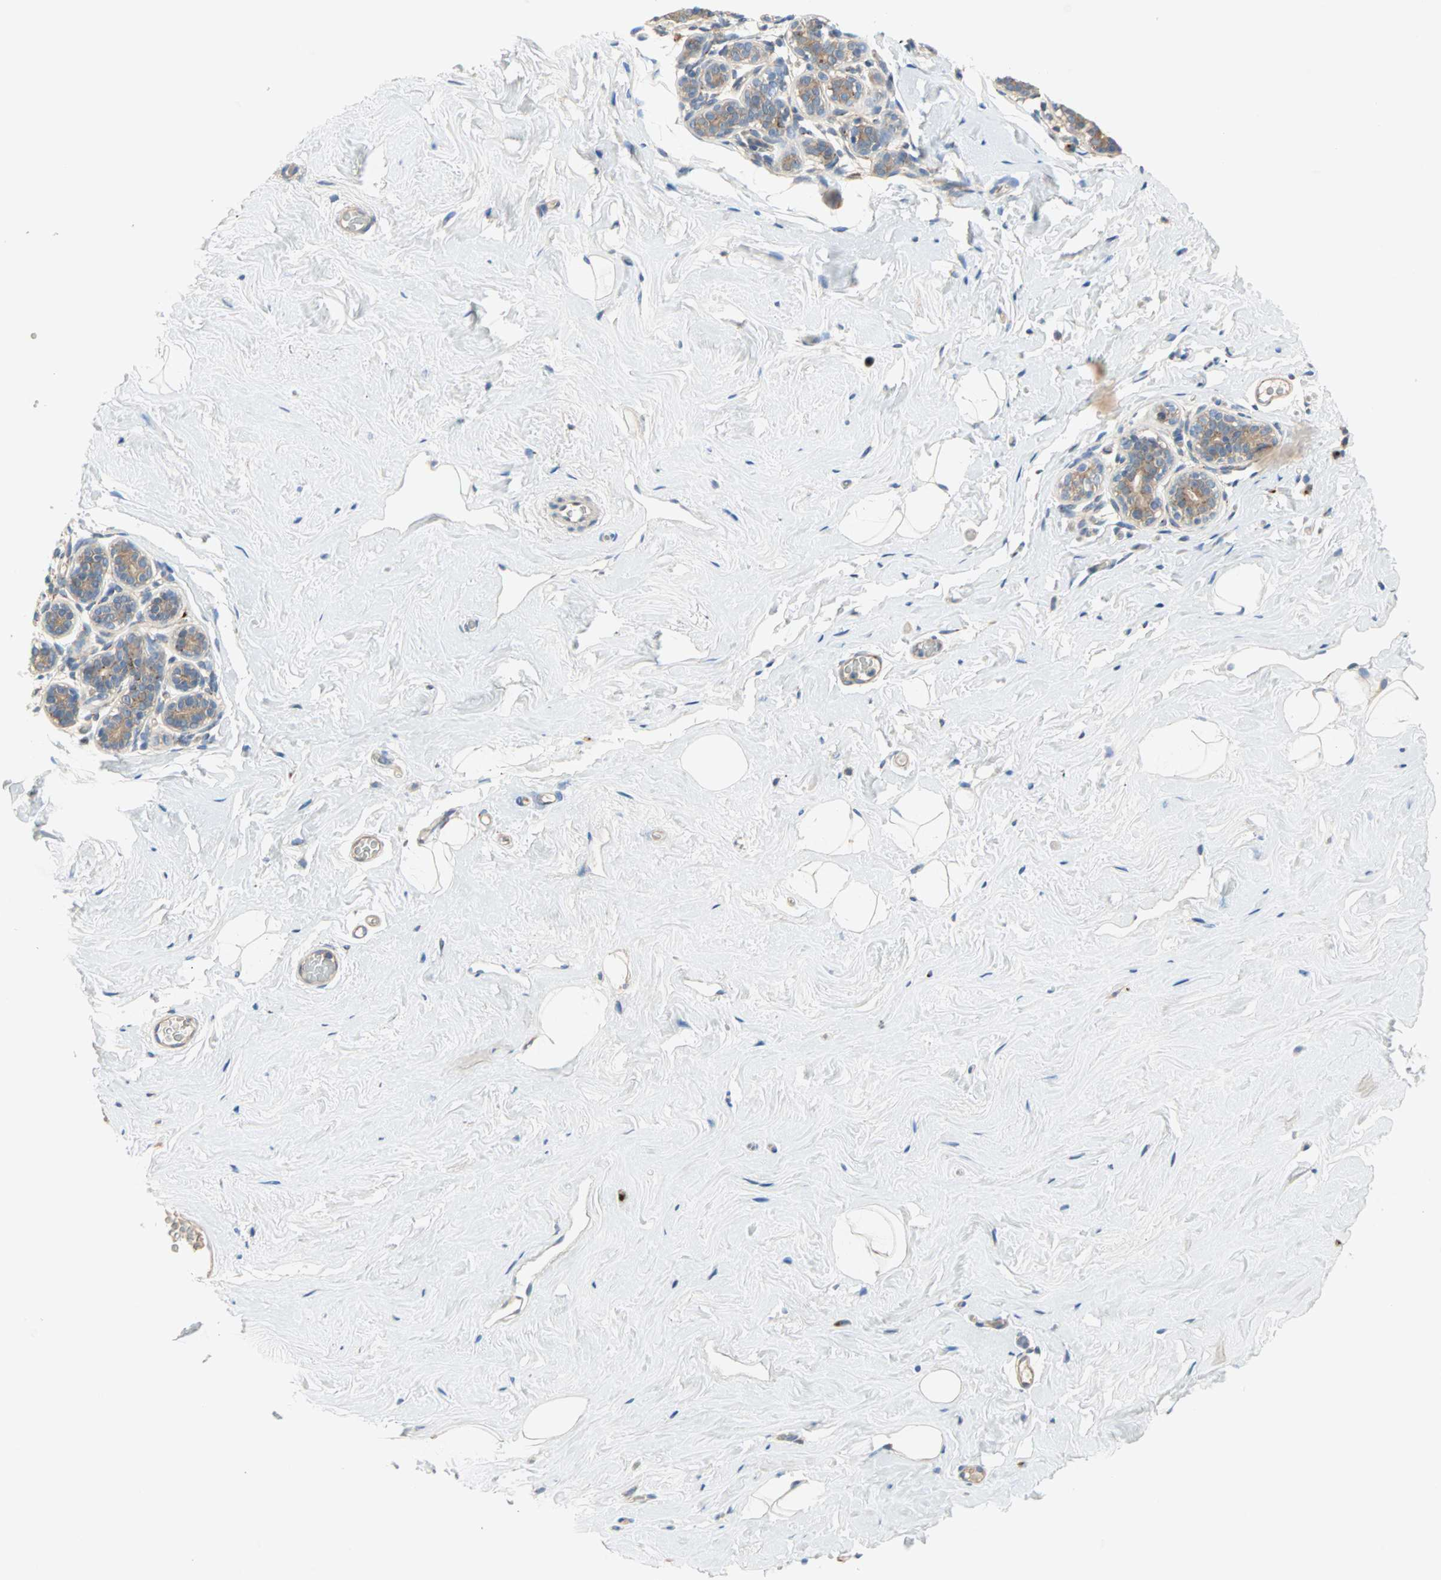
{"staining": {"intensity": "negative", "quantity": "none", "location": "none"}, "tissue": "breast", "cell_type": "Adipocytes", "image_type": "normal", "snomed": [{"axis": "morphology", "description": "Normal tissue, NOS"}, {"axis": "topography", "description": "Breast"}], "caption": "This is an immunohistochemistry micrograph of normal breast. There is no positivity in adipocytes.", "gene": "PDE8A", "patient": {"sex": "female", "age": 75}}